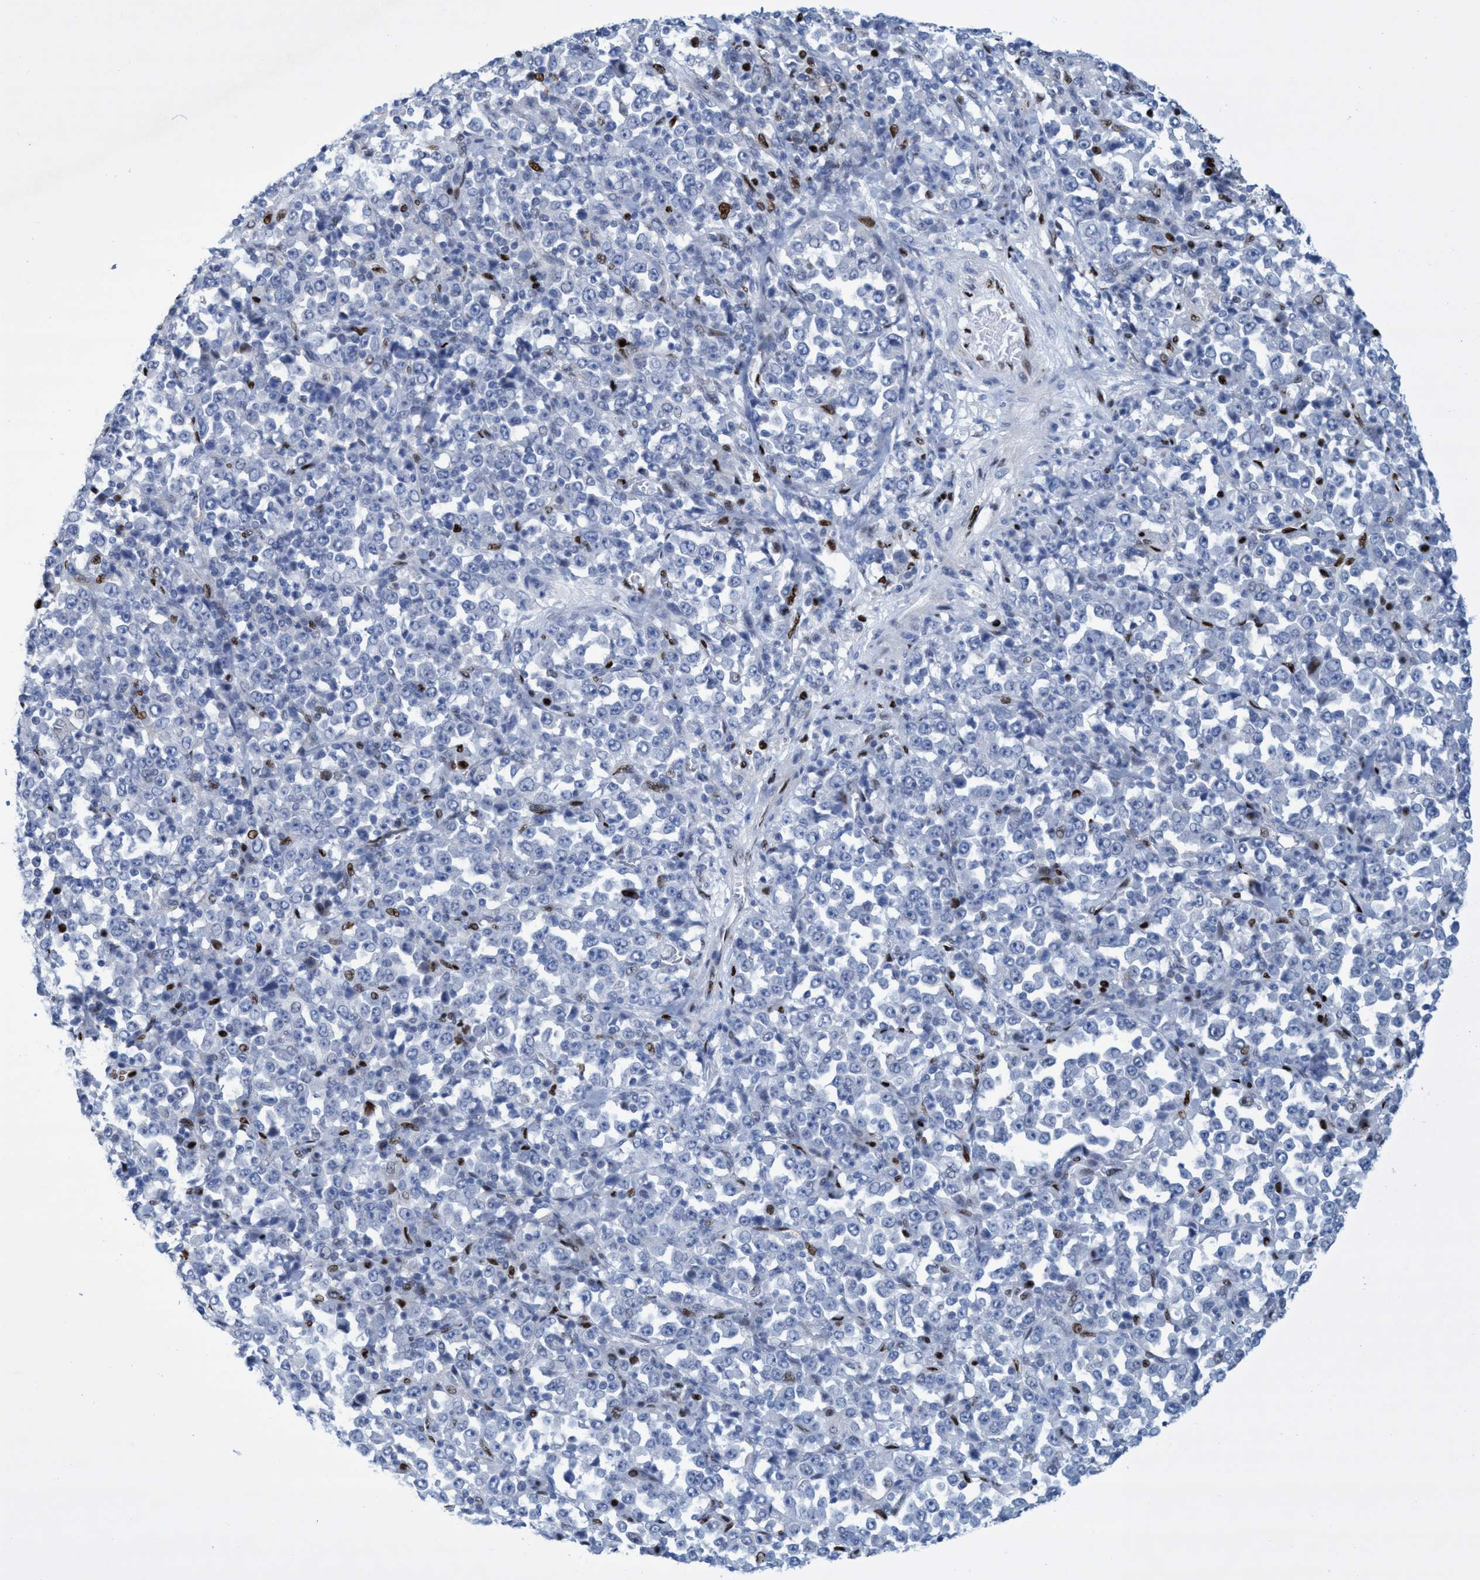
{"staining": {"intensity": "negative", "quantity": "none", "location": "none"}, "tissue": "stomach cancer", "cell_type": "Tumor cells", "image_type": "cancer", "snomed": [{"axis": "morphology", "description": "Normal tissue, NOS"}, {"axis": "morphology", "description": "Adenocarcinoma, NOS"}, {"axis": "topography", "description": "Stomach, upper"}, {"axis": "topography", "description": "Stomach"}], "caption": "Immunohistochemical staining of adenocarcinoma (stomach) reveals no significant expression in tumor cells.", "gene": "R3HCC1", "patient": {"sex": "male", "age": 59}}